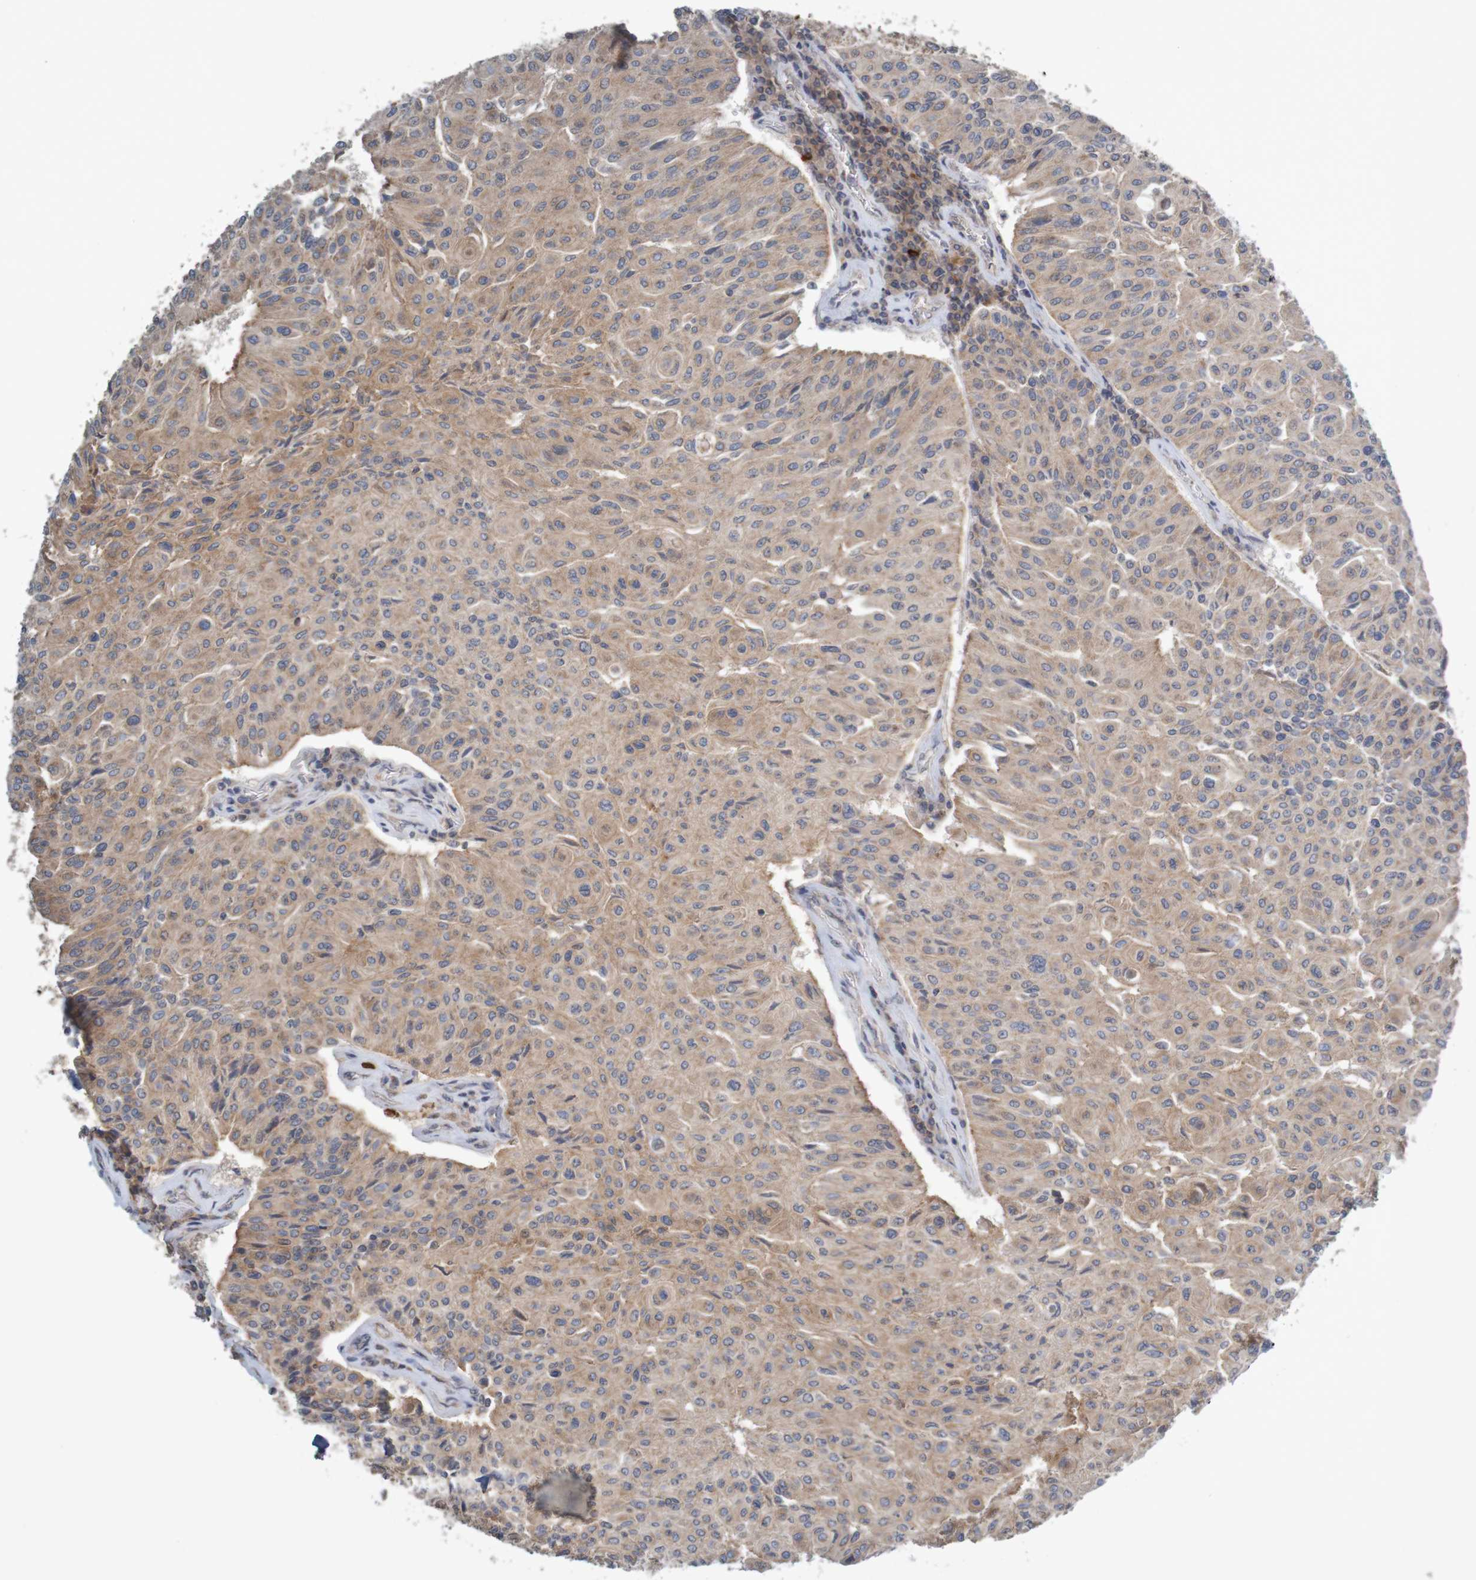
{"staining": {"intensity": "moderate", "quantity": ">75%", "location": "cytoplasmic/membranous"}, "tissue": "urothelial cancer", "cell_type": "Tumor cells", "image_type": "cancer", "snomed": [{"axis": "morphology", "description": "Urothelial carcinoma, High grade"}, {"axis": "topography", "description": "Urinary bladder"}], "caption": "About >75% of tumor cells in urothelial carcinoma (high-grade) demonstrate moderate cytoplasmic/membranous protein positivity as visualized by brown immunohistochemical staining.", "gene": "B3GAT2", "patient": {"sex": "male", "age": 66}}